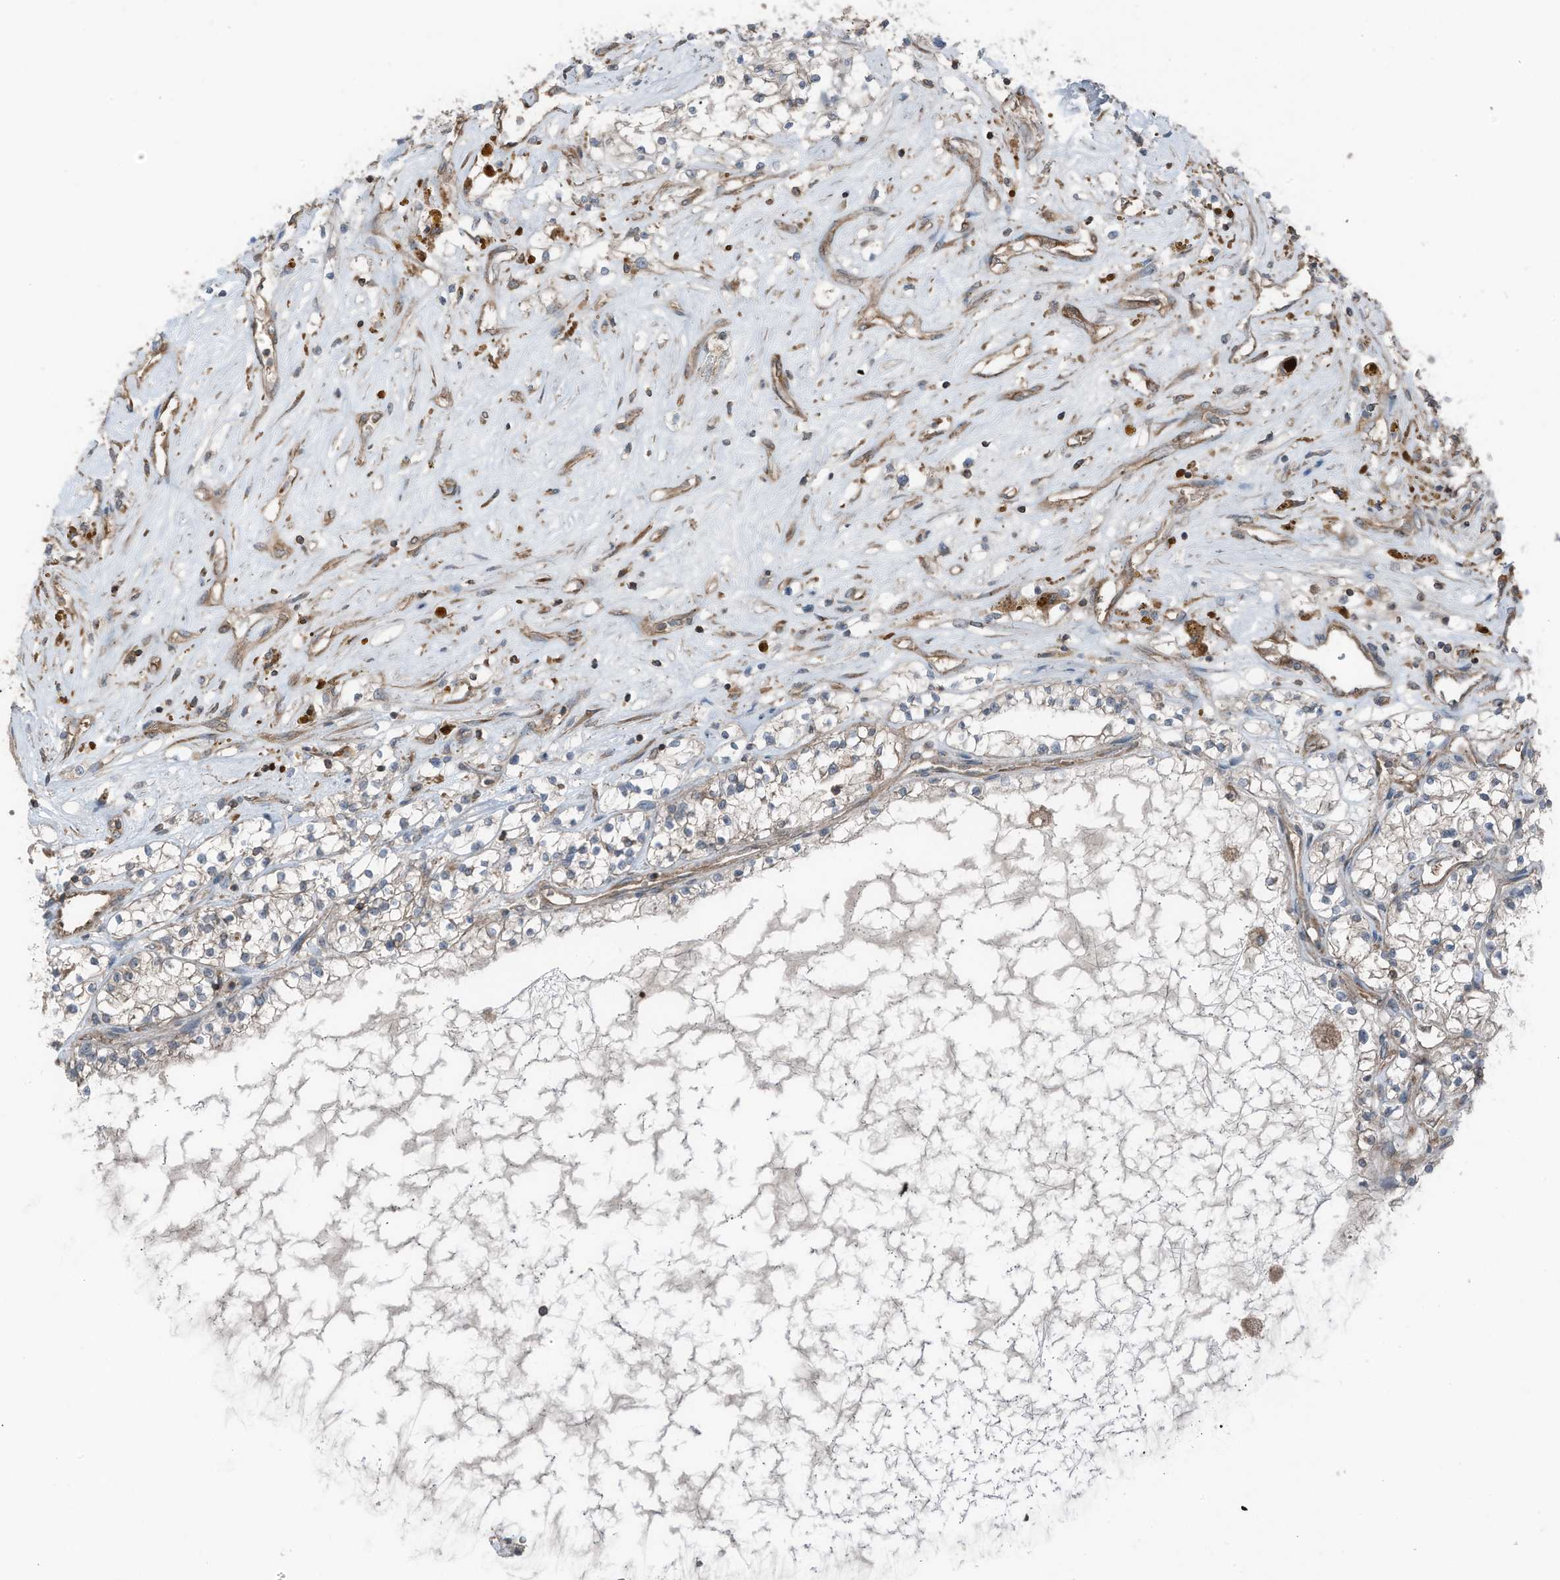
{"staining": {"intensity": "weak", "quantity": "<25%", "location": "cytoplasmic/membranous"}, "tissue": "renal cancer", "cell_type": "Tumor cells", "image_type": "cancer", "snomed": [{"axis": "morphology", "description": "Normal tissue, NOS"}, {"axis": "morphology", "description": "Adenocarcinoma, NOS"}, {"axis": "topography", "description": "Kidney"}], "caption": "DAB (3,3'-diaminobenzidine) immunohistochemical staining of human adenocarcinoma (renal) demonstrates no significant staining in tumor cells.", "gene": "TXNDC9", "patient": {"sex": "male", "age": 68}}